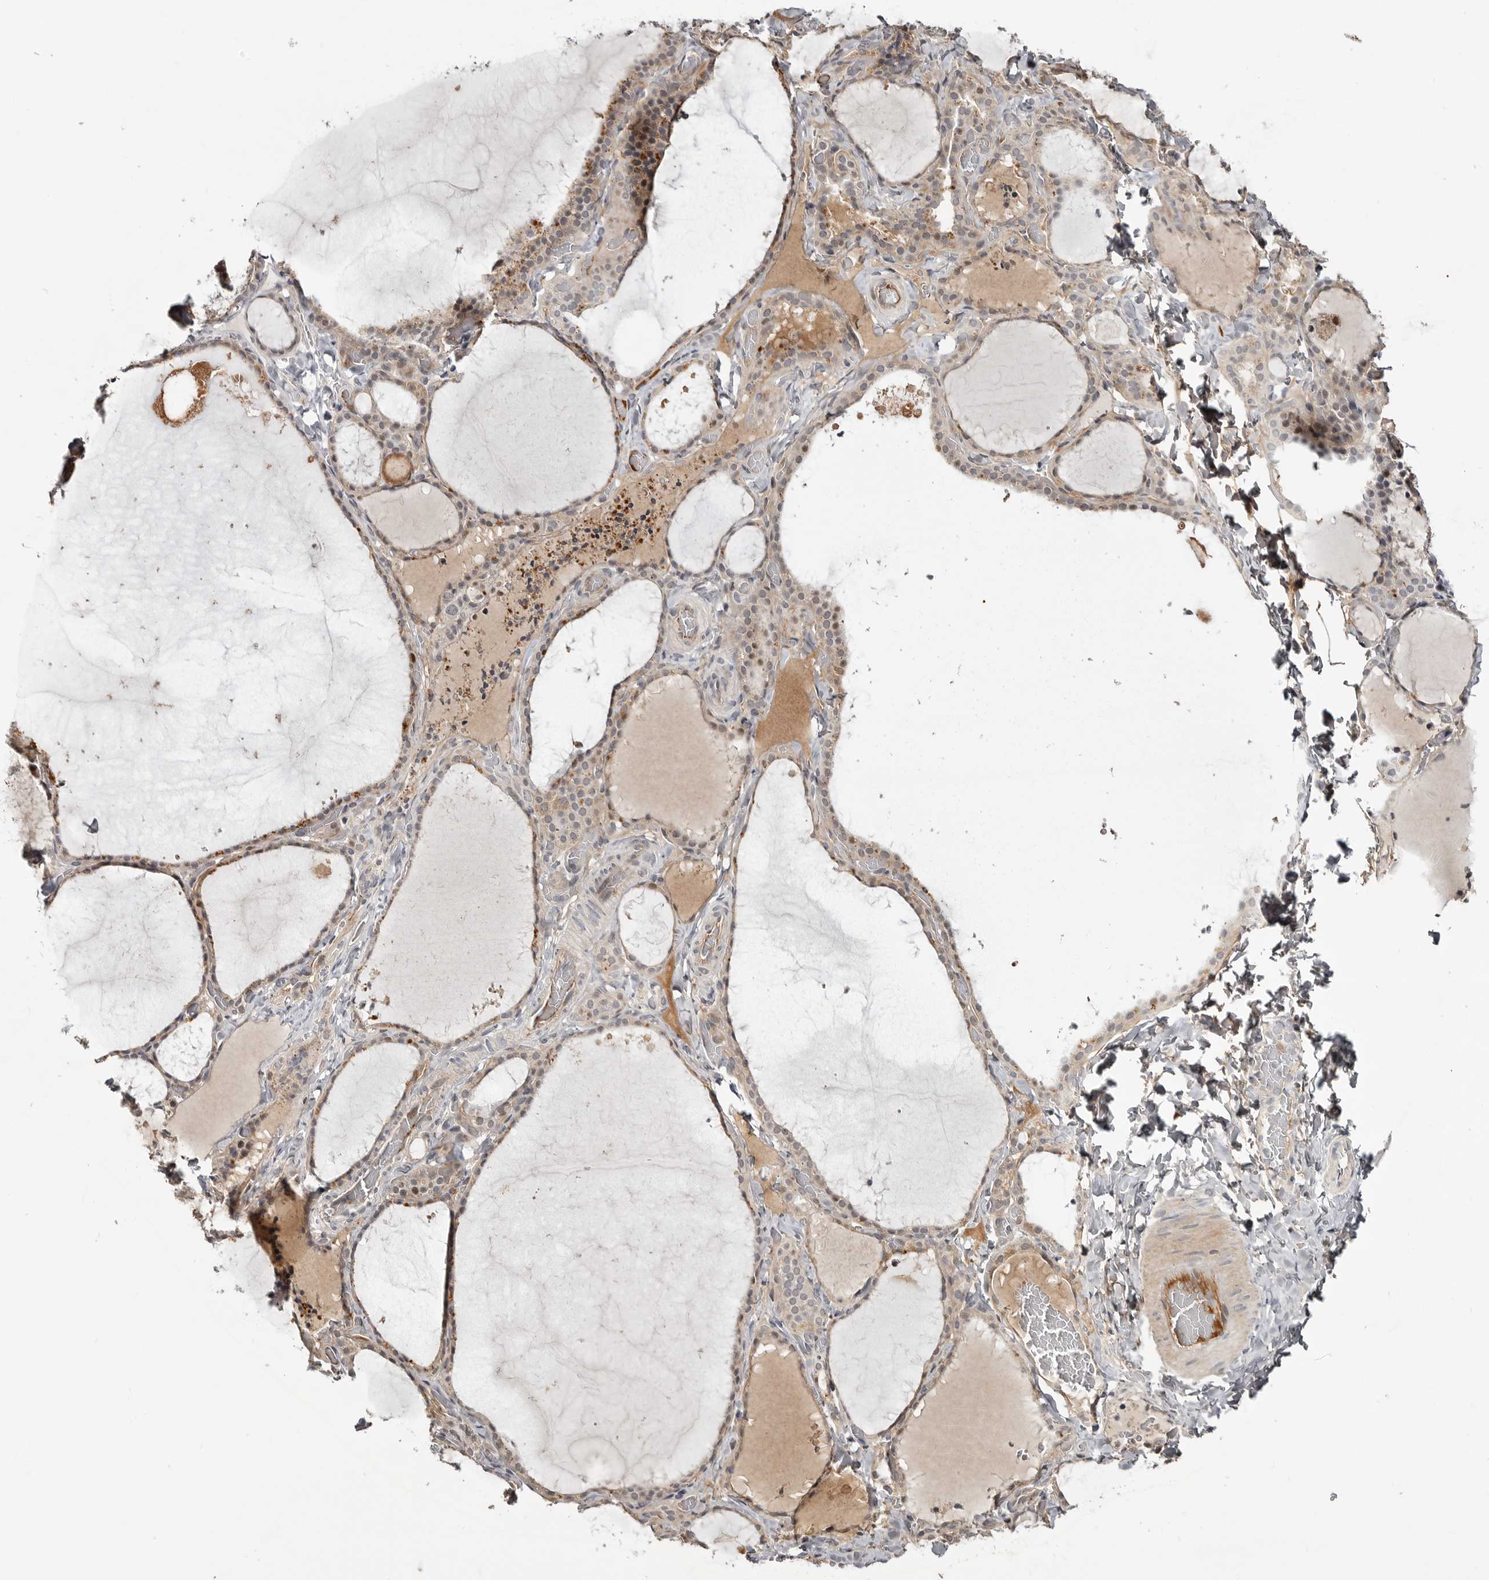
{"staining": {"intensity": "weak", "quantity": "<25%", "location": "cytoplasmic/membranous"}, "tissue": "thyroid gland", "cell_type": "Glandular cells", "image_type": "normal", "snomed": [{"axis": "morphology", "description": "Normal tissue, NOS"}, {"axis": "topography", "description": "Thyroid gland"}], "caption": "DAB (3,3'-diaminobenzidine) immunohistochemical staining of normal thyroid gland exhibits no significant staining in glandular cells. Nuclei are stained in blue.", "gene": "ZNF277", "patient": {"sex": "female", "age": 22}}